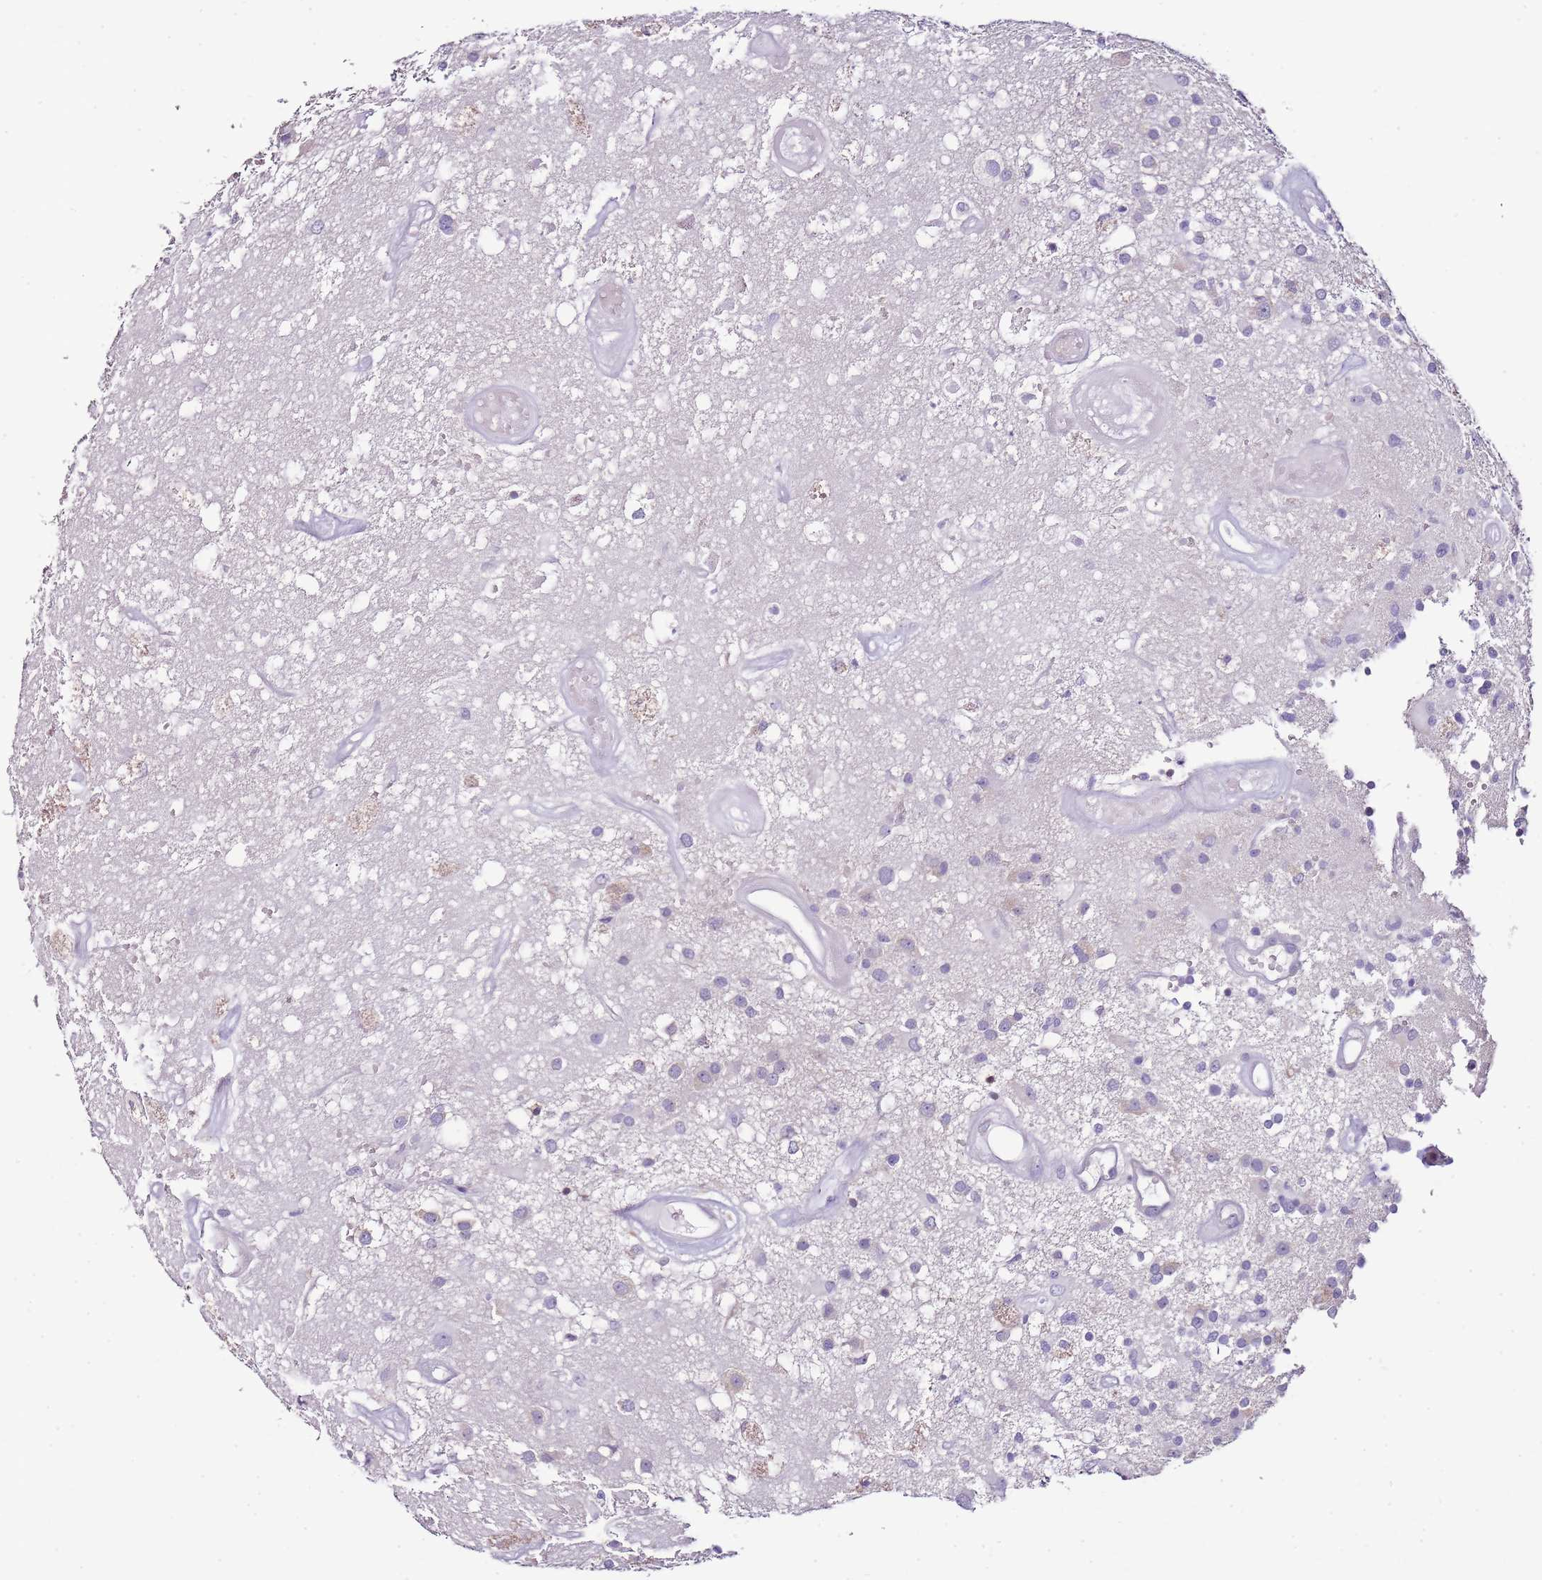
{"staining": {"intensity": "negative", "quantity": "none", "location": "none"}, "tissue": "glioma", "cell_type": "Tumor cells", "image_type": "cancer", "snomed": [{"axis": "morphology", "description": "Glioma, malignant, High grade"}, {"axis": "morphology", "description": "Glioblastoma, NOS"}, {"axis": "topography", "description": "Brain"}], "caption": "Immunohistochemical staining of human glioma shows no significant staining in tumor cells.", "gene": "ZBP1", "patient": {"sex": "male", "age": 60}}